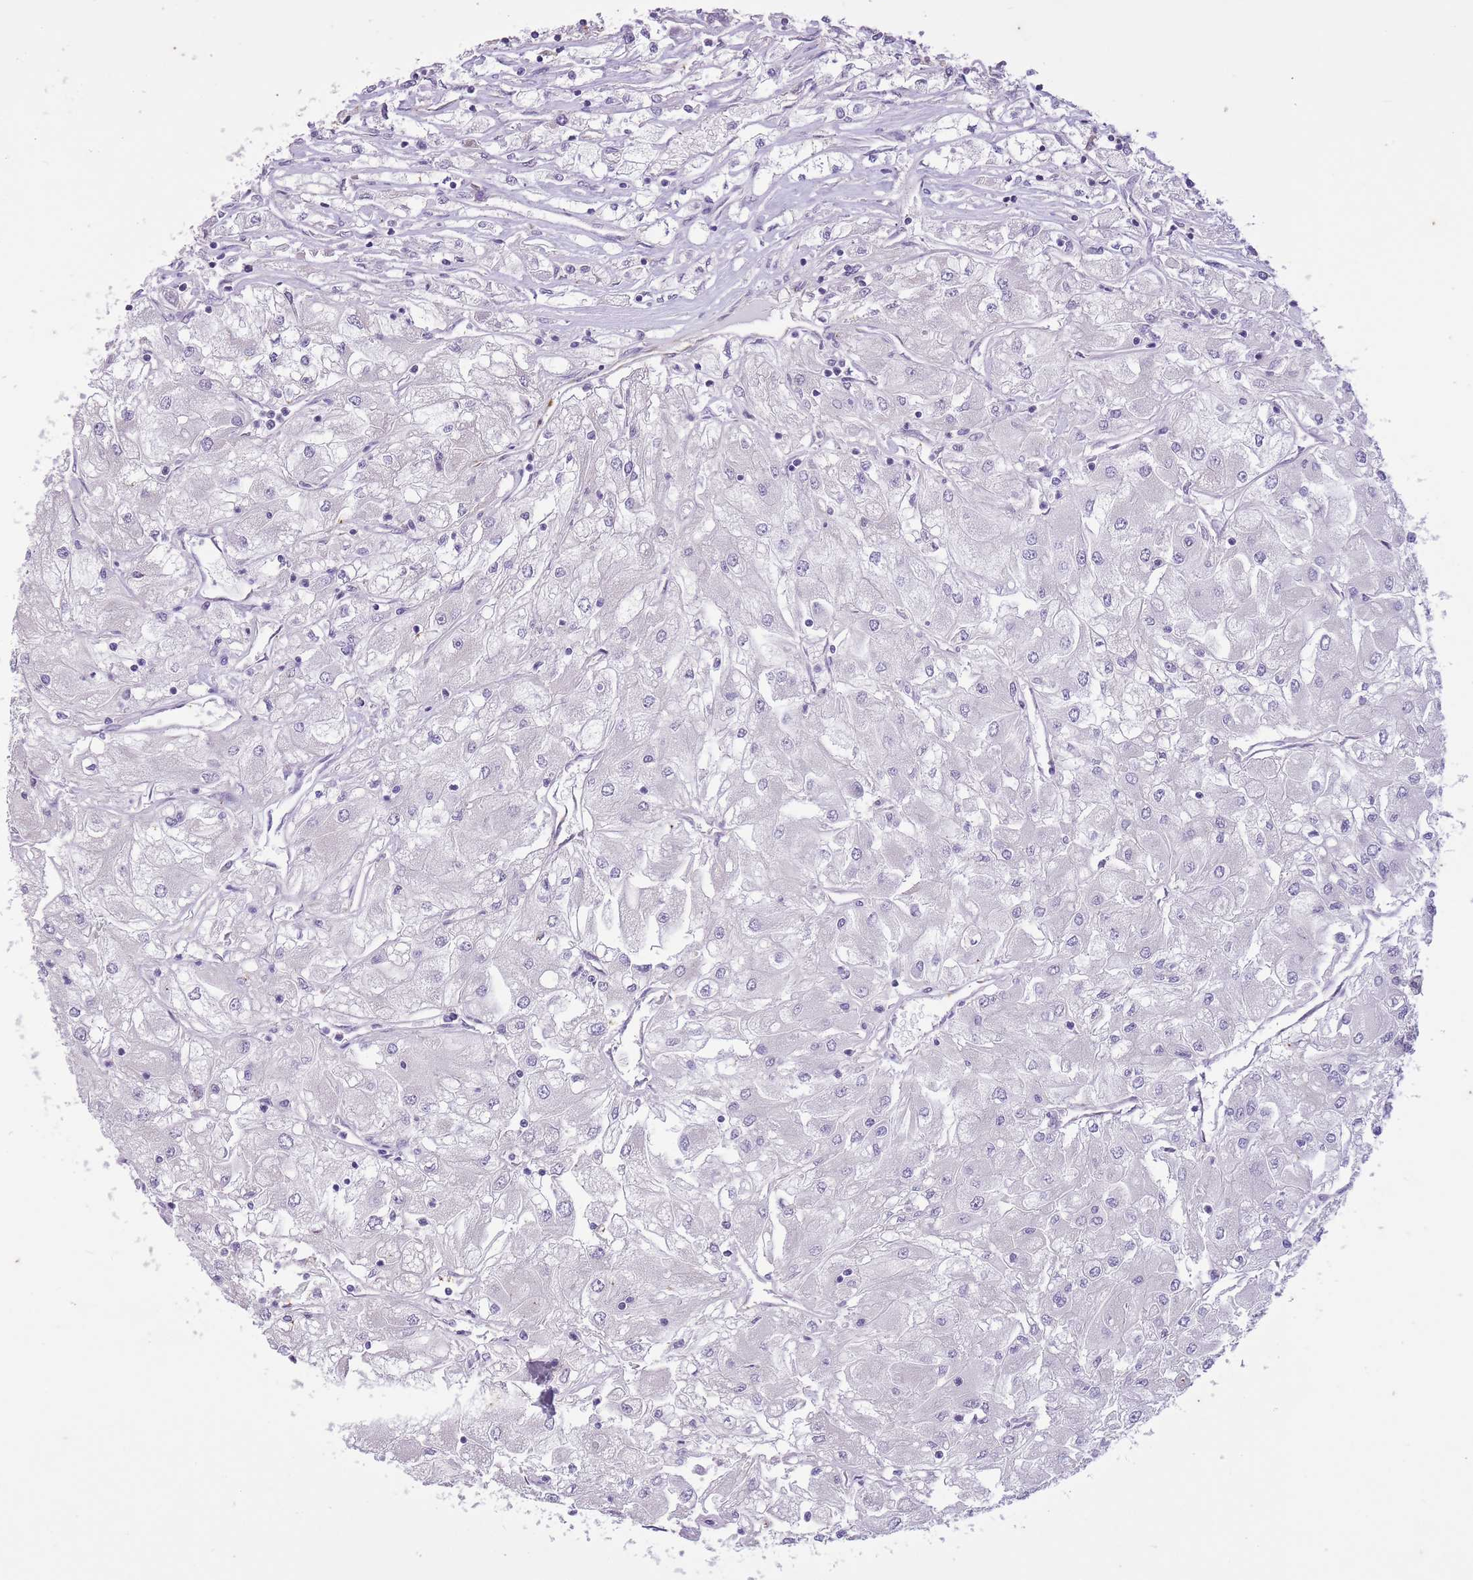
{"staining": {"intensity": "negative", "quantity": "none", "location": "none"}, "tissue": "renal cancer", "cell_type": "Tumor cells", "image_type": "cancer", "snomed": [{"axis": "morphology", "description": "Adenocarcinoma, NOS"}, {"axis": "topography", "description": "Kidney"}], "caption": "Immunohistochemistry histopathology image of human renal adenocarcinoma stained for a protein (brown), which reveals no expression in tumor cells.", "gene": "CNTNAP3", "patient": {"sex": "male", "age": 80}}